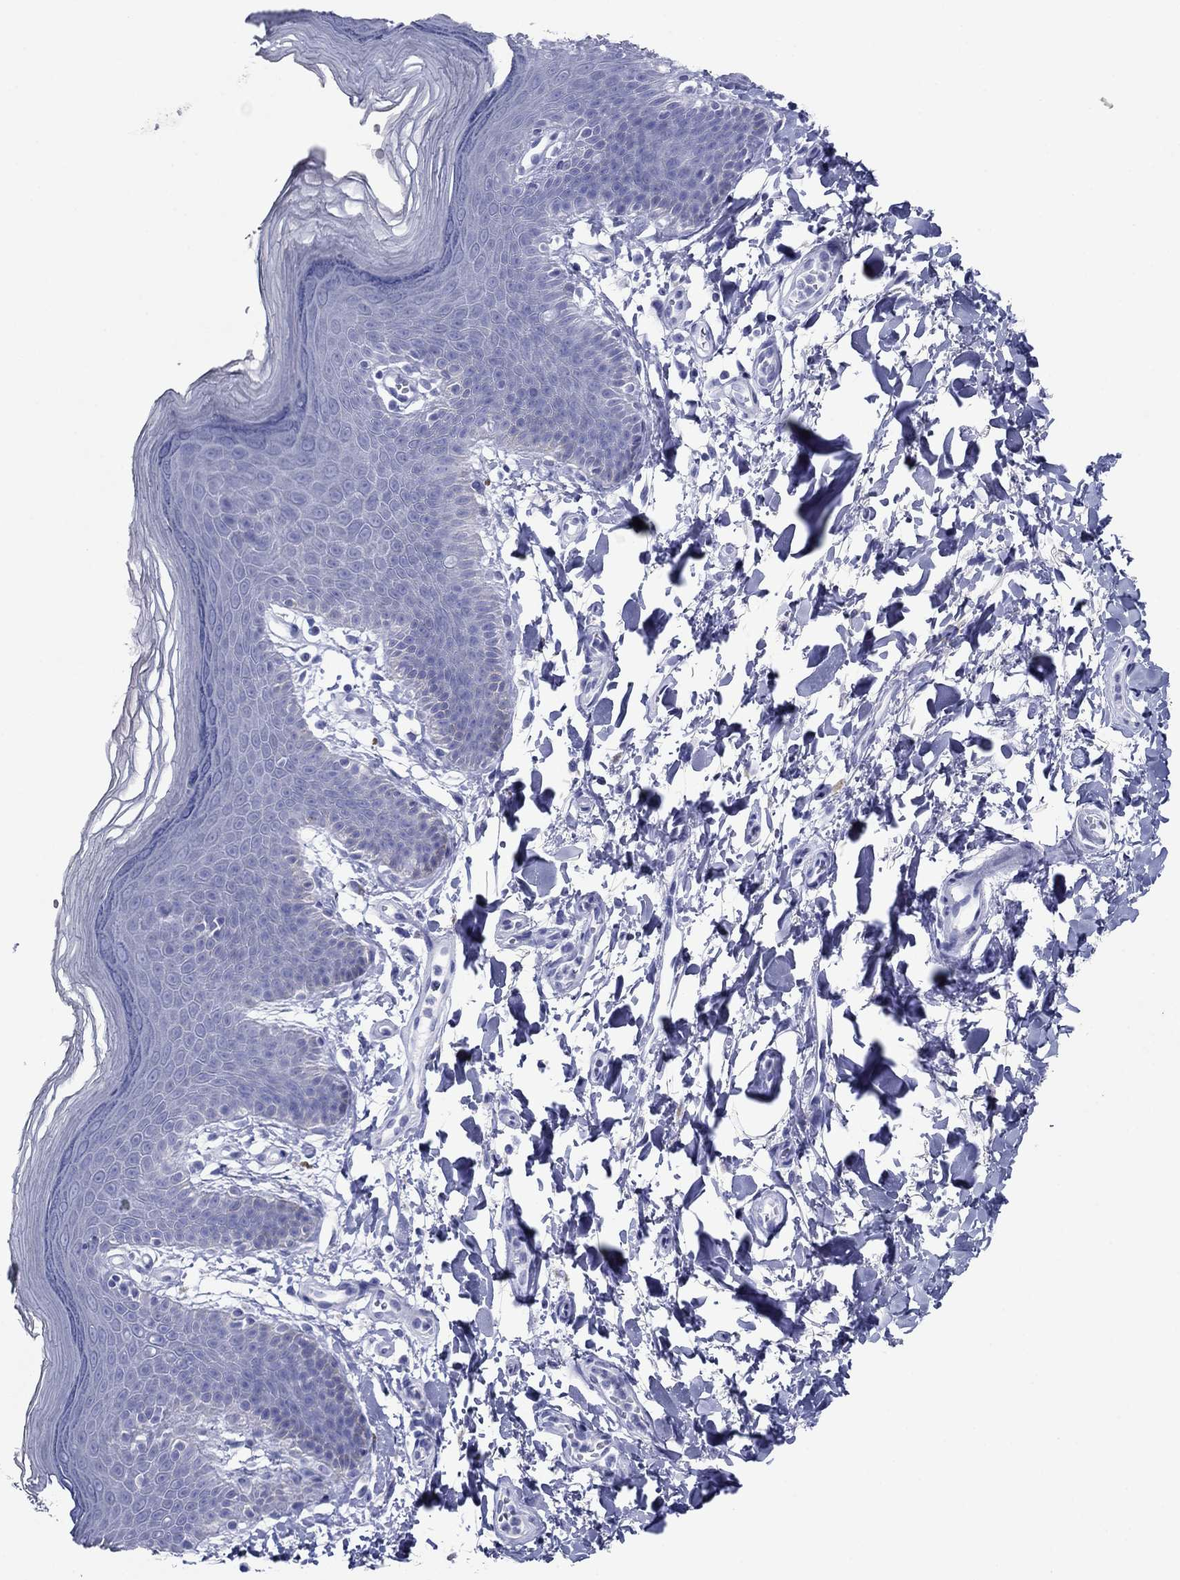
{"staining": {"intensity": "negative", "quantity": "none", "location": "none"}, "tissue": "skin", "cell_type": "Epidermal cells", "image_type": "normal", "snomed": [{"axis": "morphology", "description": "Normal tissue, NOS"}, {"axis": "topography", "description": "Anal"}], "caption": "Immunohistochemistry histopathology image of normal skin: human skin stained with DAB (3,3'-diaminobenzidine) demonstrates no significant protein positivity in epidermal cells.", "gene": "ATP4A", "patient": {"sex": "male", "age": 53}}